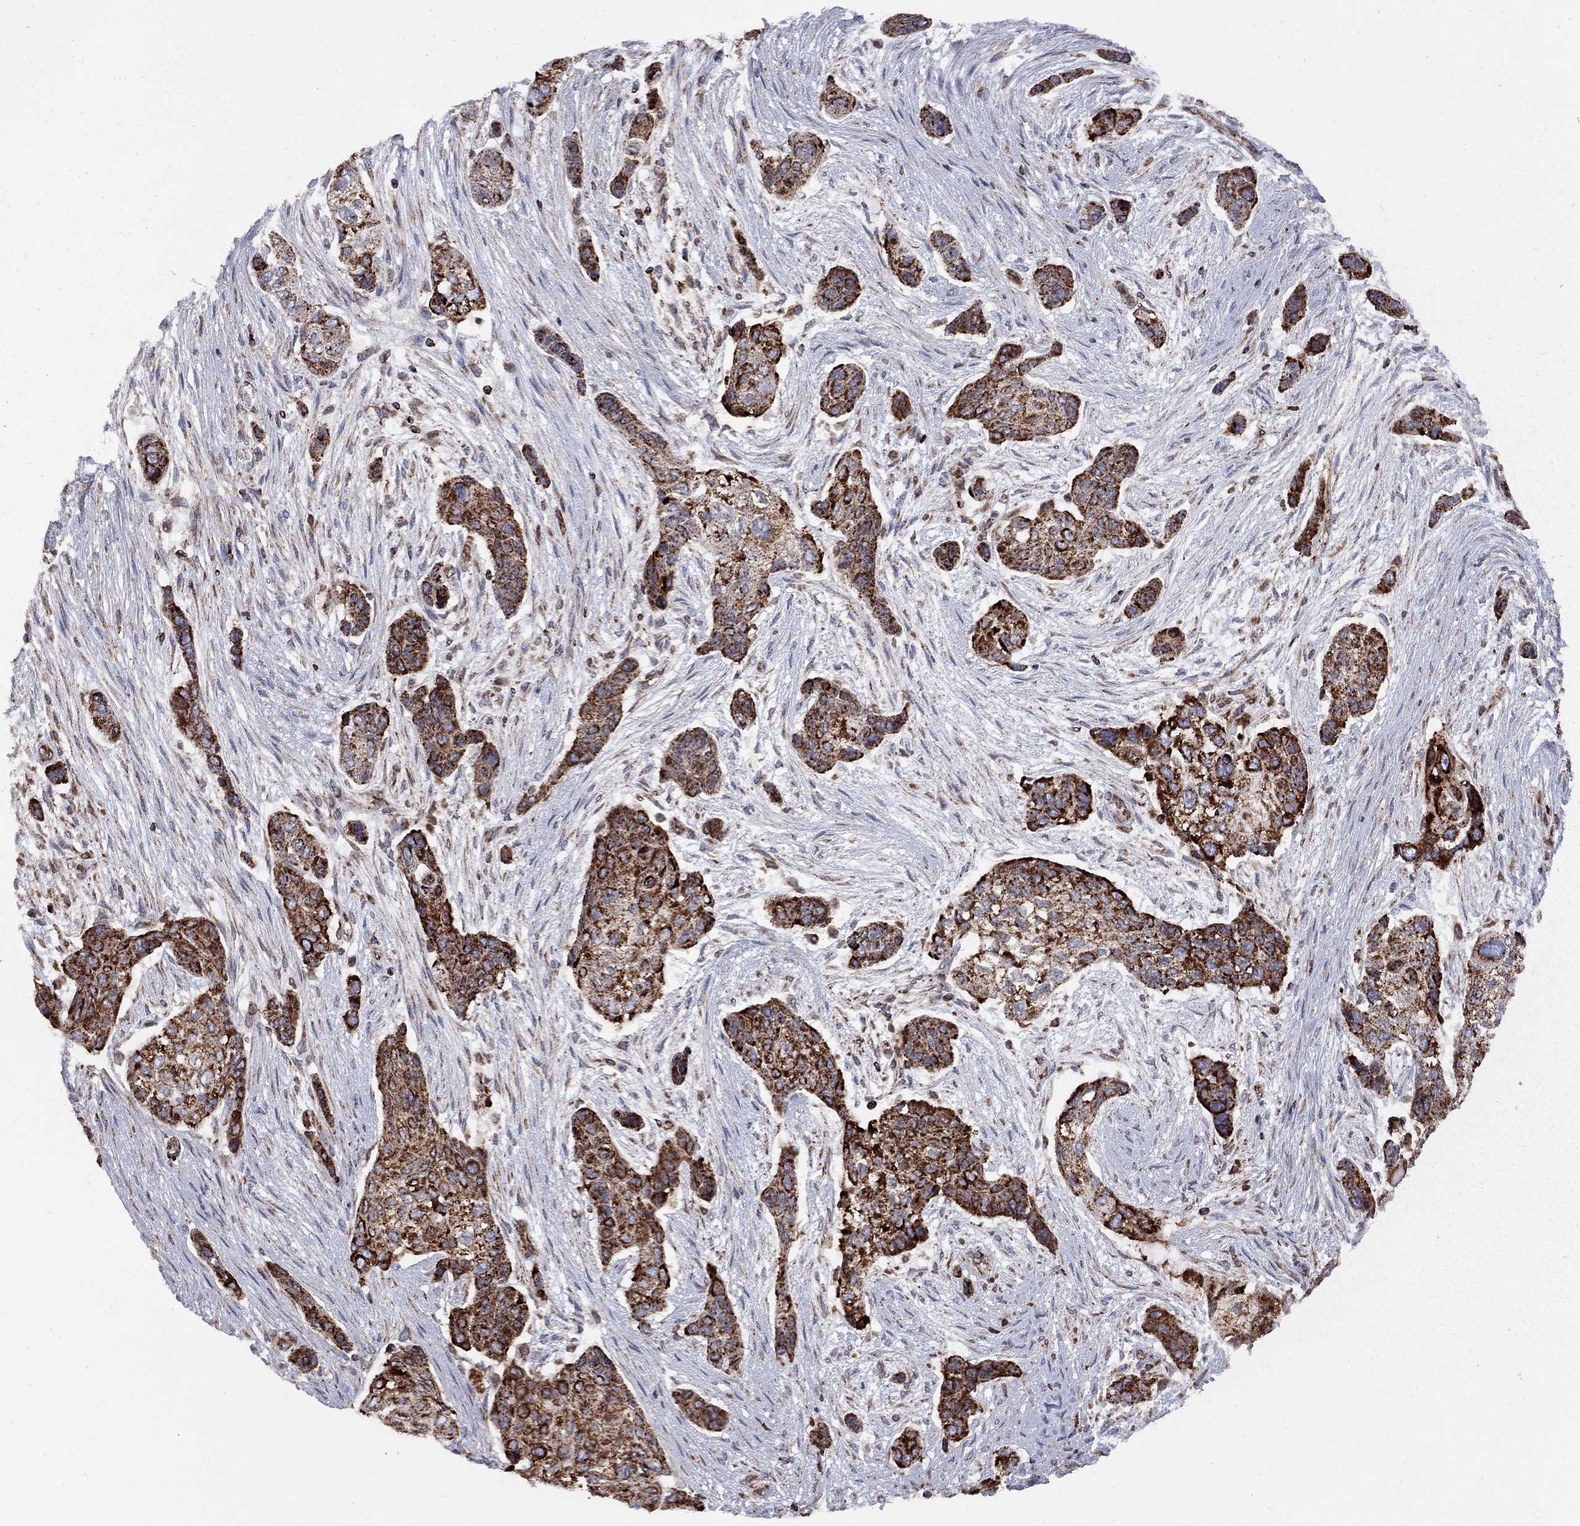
{"staining": {"intensity": "strong", "quantity": "25%-75%", "location": "cytoplasmic/membranous"}, "tissue": "lung cancer", "cell_type": "Tumor cells", "image_type": "cancer", "snomed": [{"axis": "morphology", "description": "Squamous cell carcinoma, NOS"}, {"axis": "topography", "description": "Lung"}], "caption": "This photomicrograph exhibits lung cancer stained with immunohistochemistry to label a protein in brown. The cytoplasmic/membranous of tumor cells show strong positivity for the protein. Nuclei are counter-stained blue.", "gene": "CLPTM1", "patient": {"sex": "male", "age": 69}}